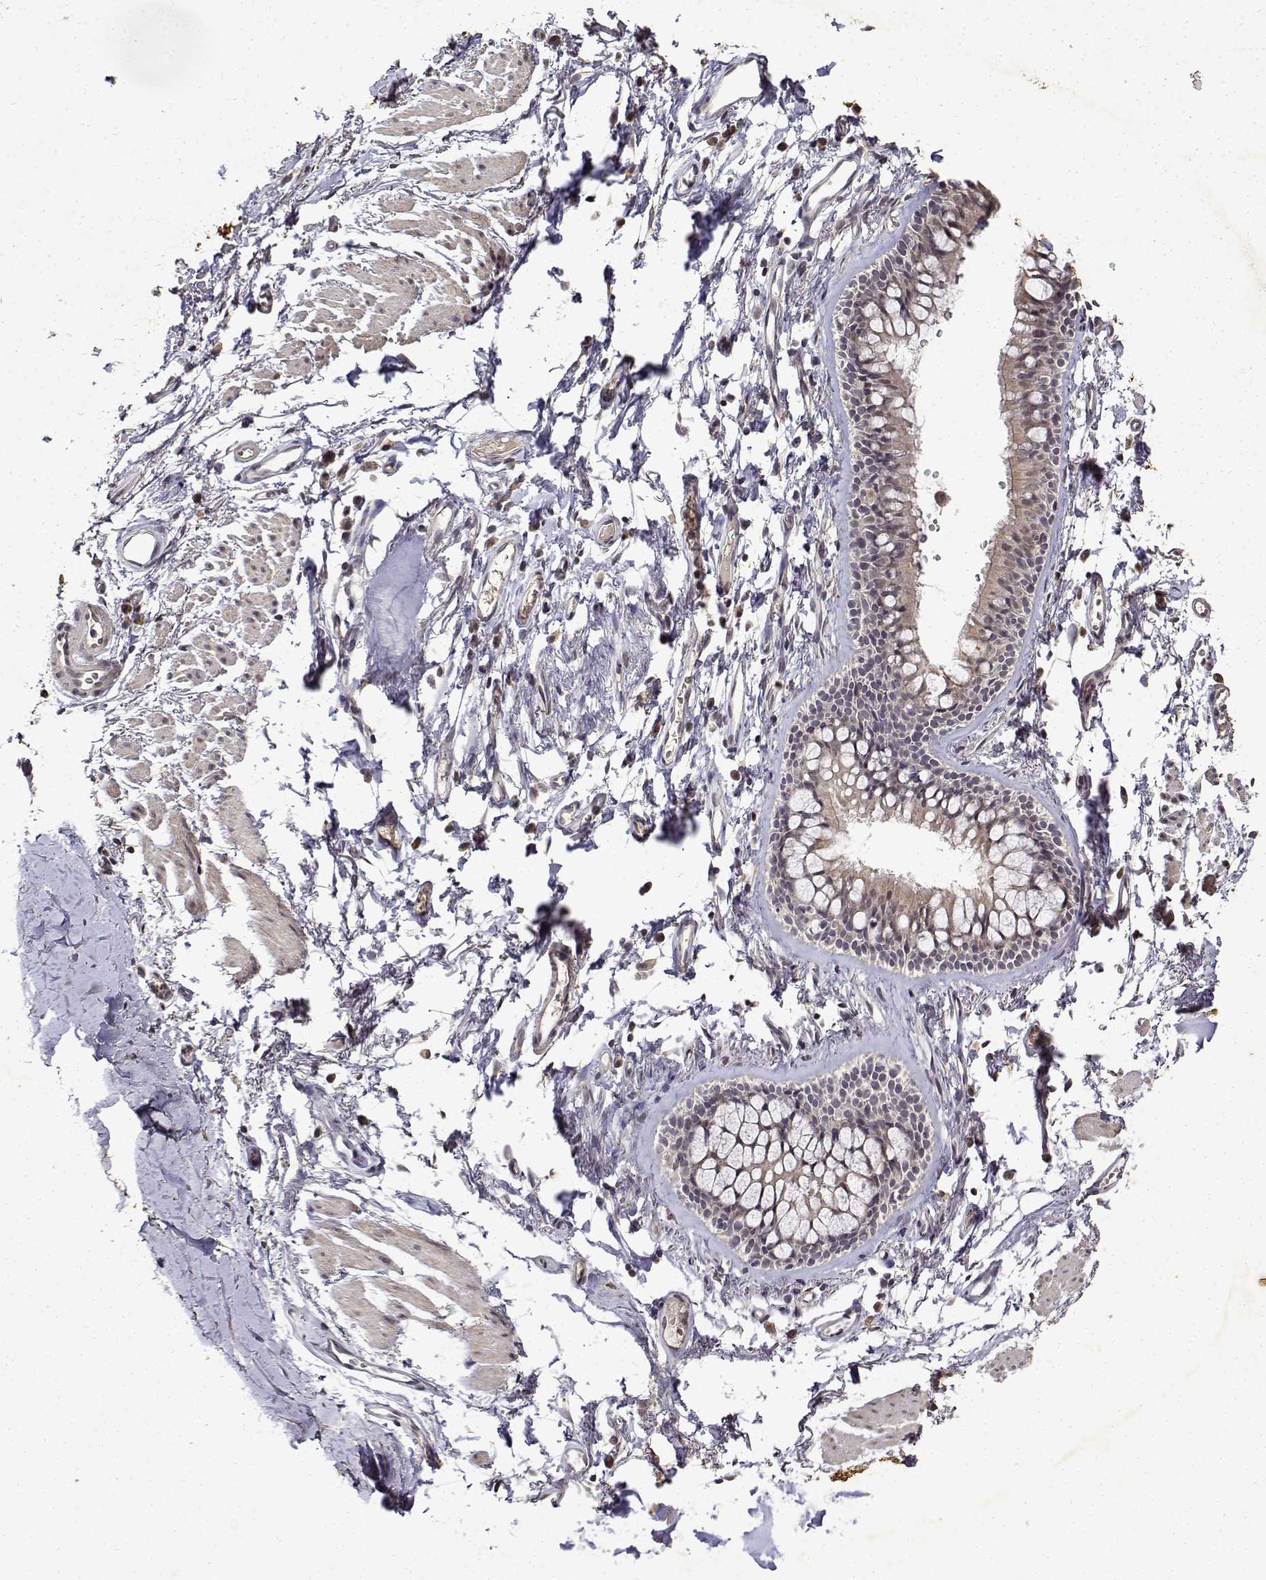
{"staining": {"intensity": "weak", "quantity": ">75%", "location": "cytoplasmic/membranous"}, "tissue": "soft tissue", "cell_type": "Chondrocytes", "image_type": "normal", "snomed": [{"axis": "morphology", "description": "Normal tissue, NOS"}, {"axis": "topography", "description": "Cartilage tissue"}, {"axis": "topography", "description": "Bronchus"}], "caption": "Human soft tissue stained with a brown dye reveals weak cytoplasmic/membranous positive positivity in about >75% of chondrocytes.", "gene": "BDNF", "patient": {"sex": "female", "age": 79}}